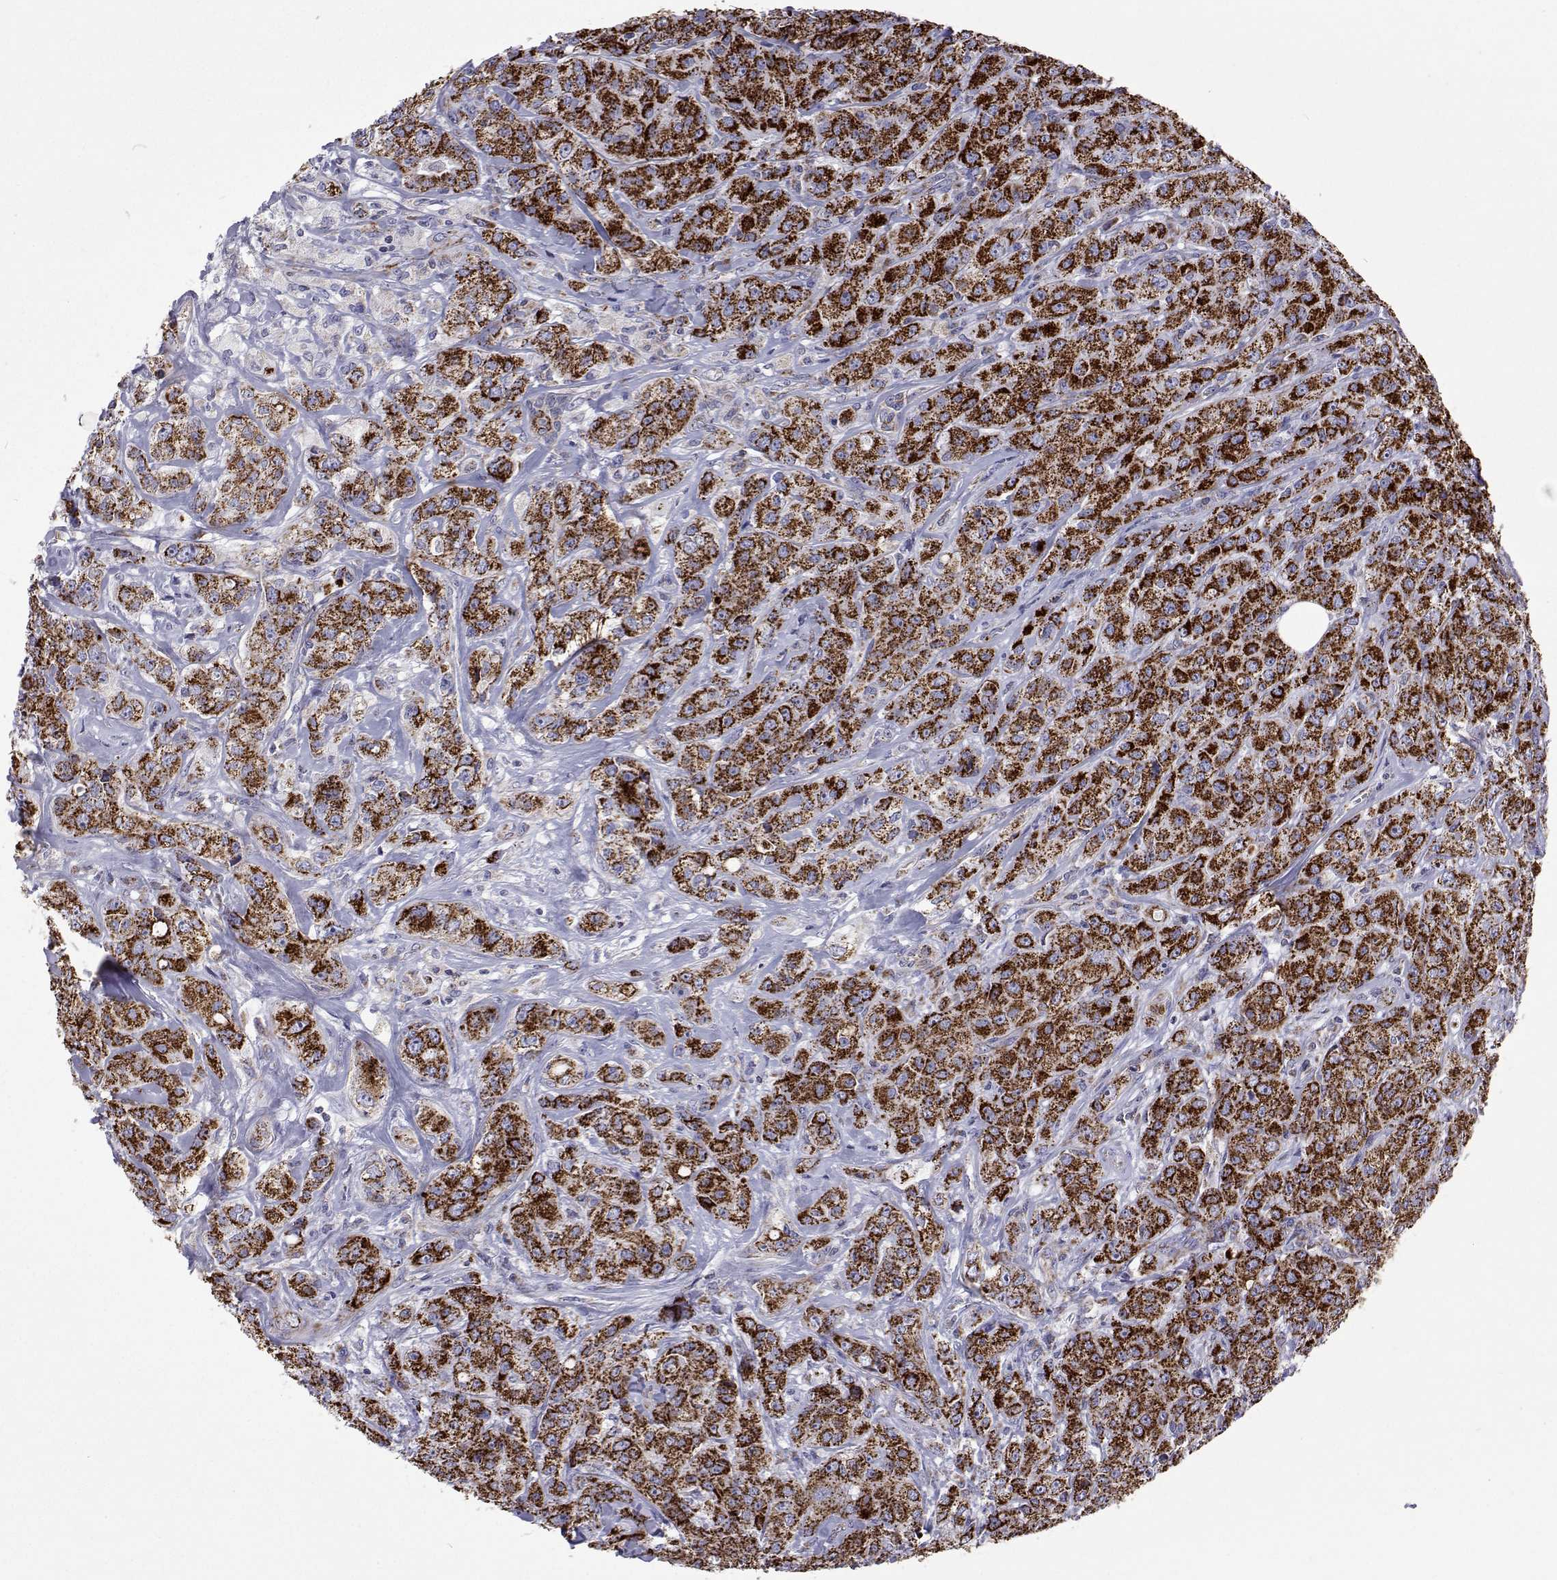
{"staining": {"intensity": "strong", "quantity": ">75%", "location": "cytoplasmic/membranous"}, "tissue": "breast cancer", "cell_type": "Tumor cells", "image_type": "cancer", "snomed": [{"axis": "morphology", "description": "Duct carcinoma"}, {"axis": "topography", "description": "Breast"}], "caption": "Brown immunohistochemical staining in human breast infiltrating ductal carcinoma displays strong cytoplasmic/membranous positivity in about >75% of tumor cells.", "gene": "MCCC2", "patient": {"sex": "female", "age": 43}}